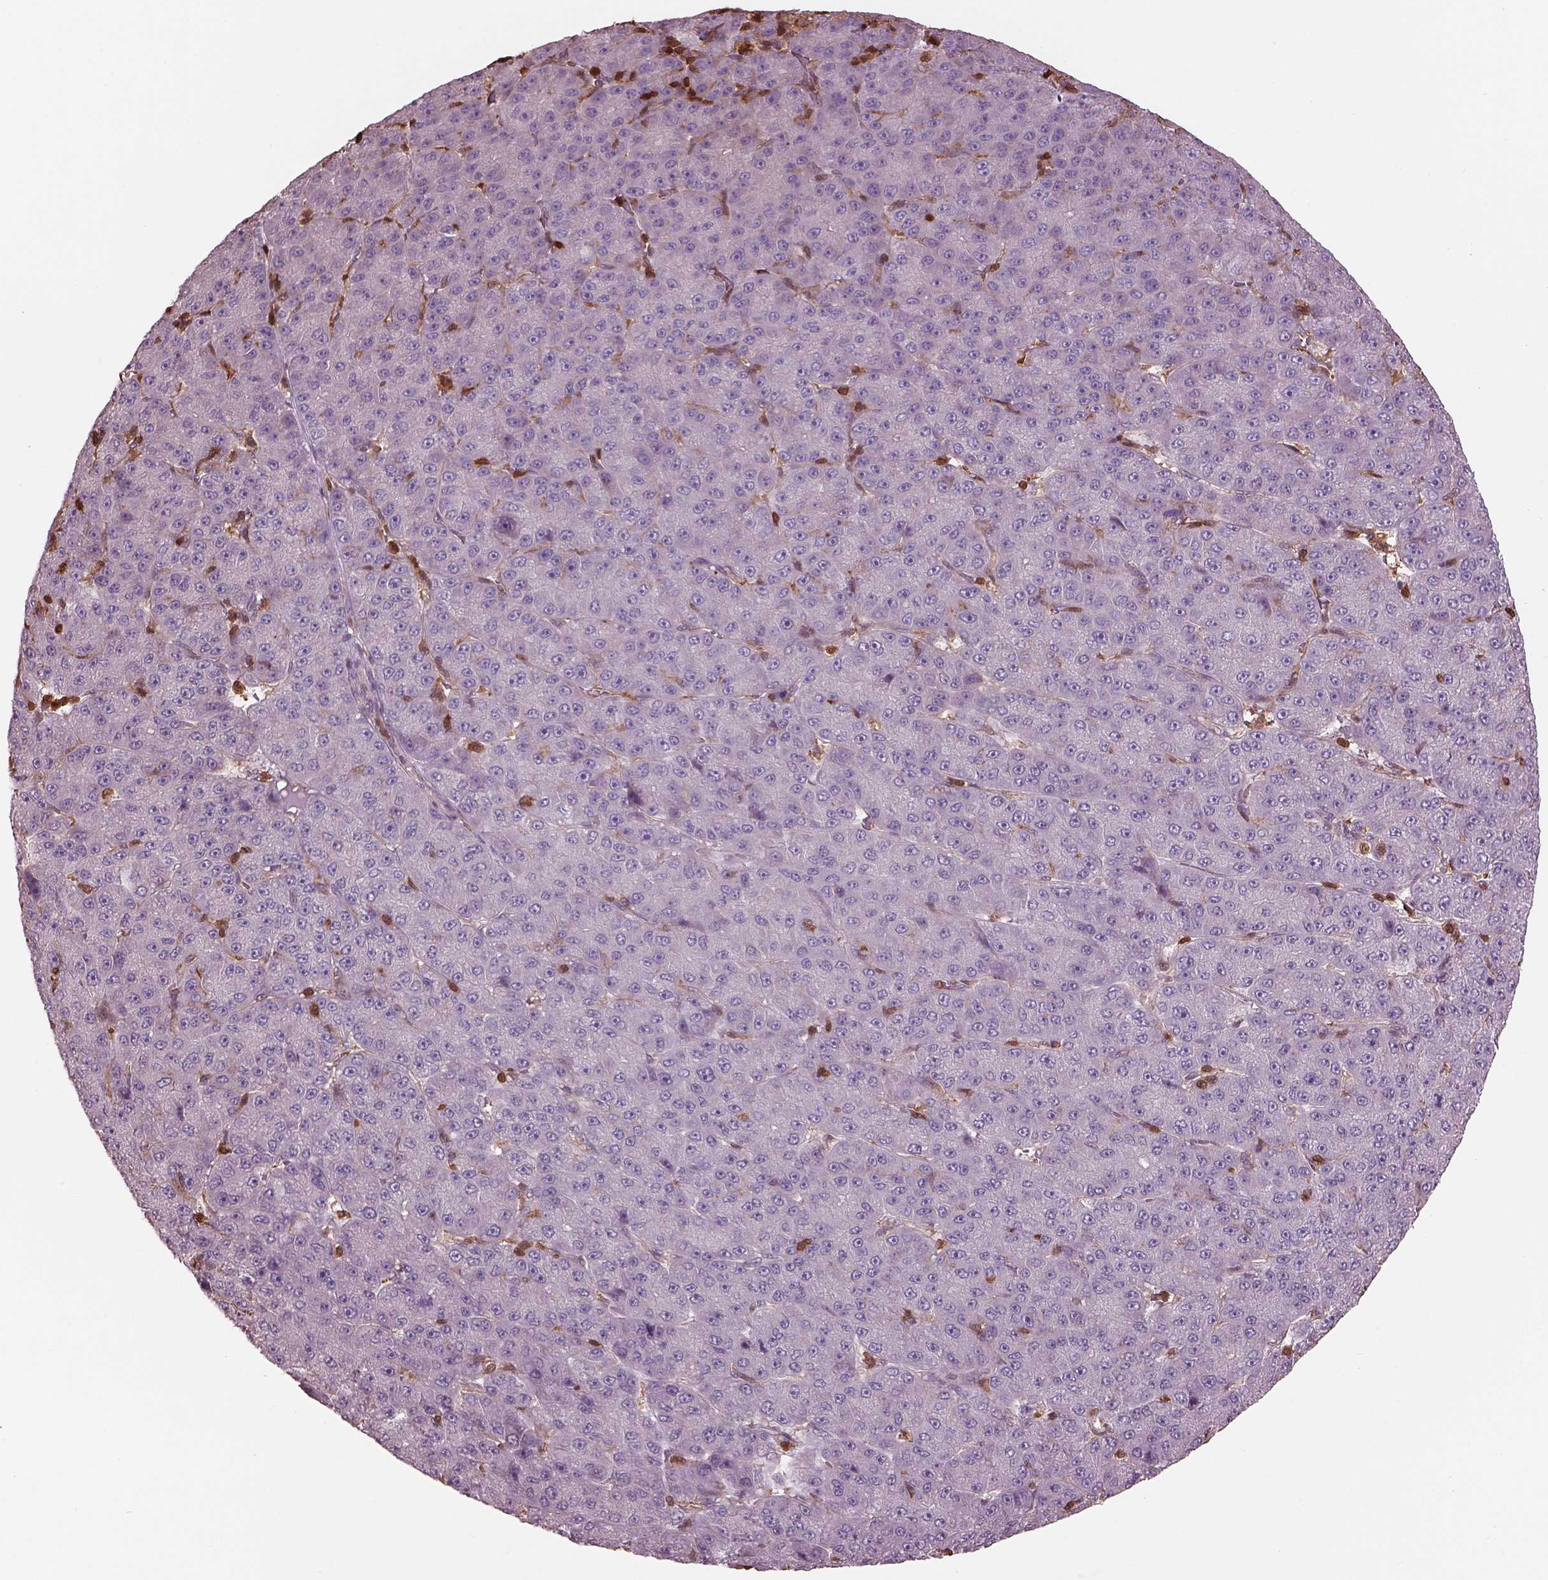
{"staining": {"intensity": "negative", "quantity": "none", "location": "none"}, "tissue": "liver cancer", "cell_type": "Tumor cells", "image_type": "cancer", "snomed": [{"axis": "morphology", "description": "Carcinoma, Hepatocellular, NOS"}, {"axis": "topography", "description": "Liver"}], "caption": "This image is of liver cancer stained with immunohistochemistry (IHC) to label a protein in brown with the nuclei are counter-stained blue. There is no staining in tumor cells.", "gene": "IL31RA", "patient": {"sex": "male", "age": 67}}